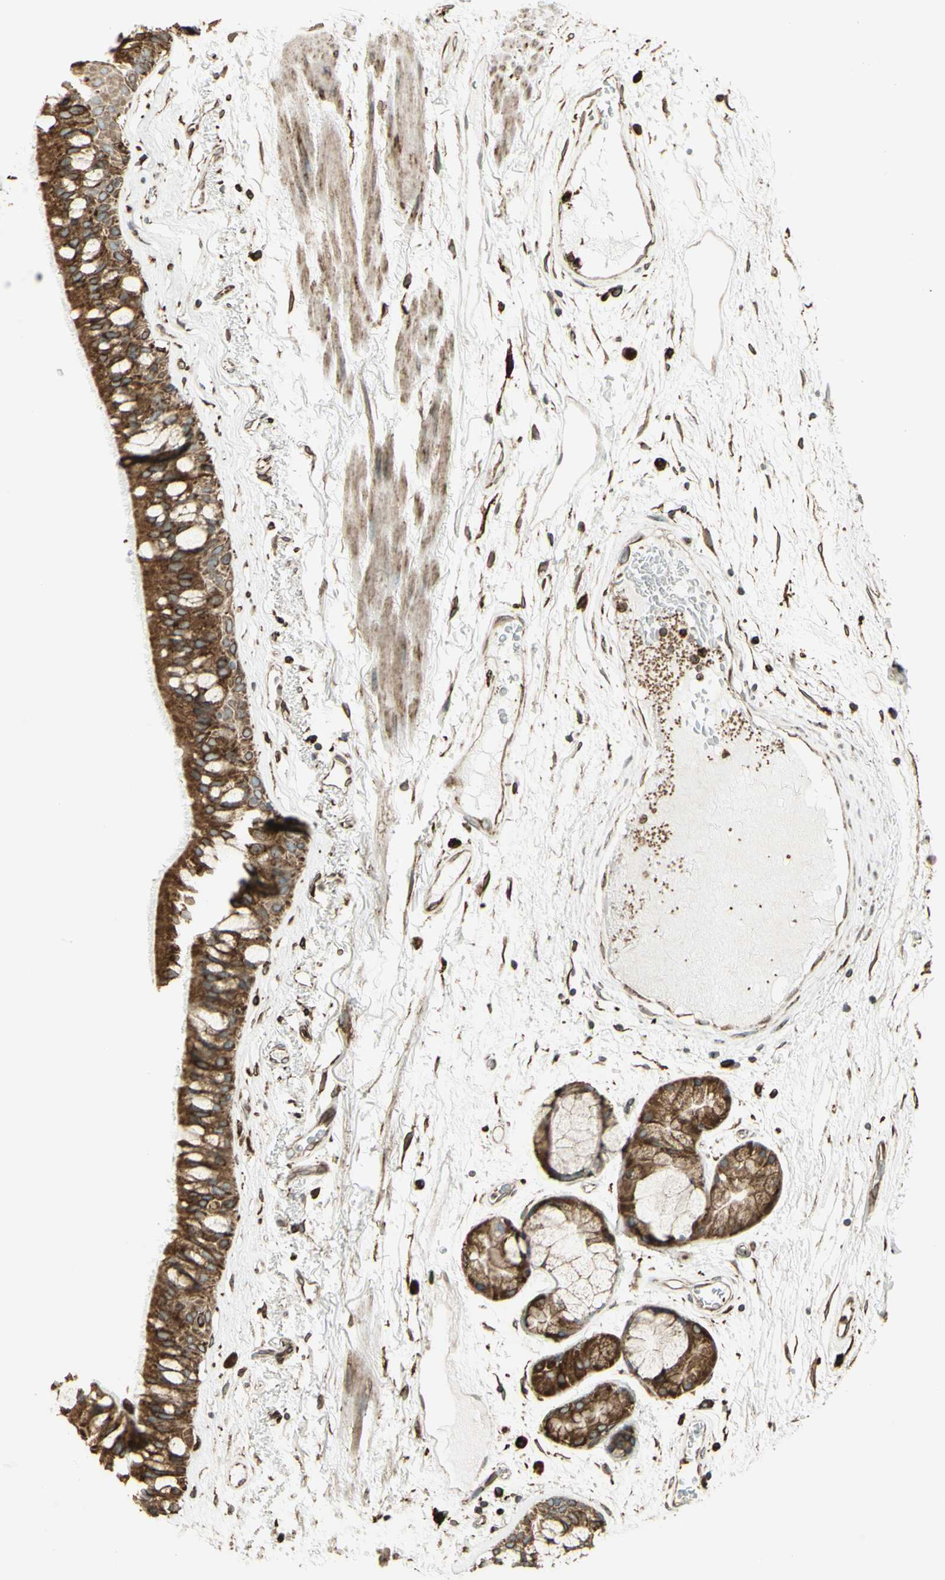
{"staining": {"intensity": "moderate", "quantity": ">75%", "location": "cytoplasmic/membranous"}, "tissue": "bronchus", "cell_type": "Respiratory epithelial cells", "image_type": "normal", "snomed": [{"axis": "morphology", "description": "Normal tissue, NOS"}, {"axis": "topography", "description": "Bronchus"}], "caption": "Immunohistochemical staining of unremarkable human bronchus displays moderate cytoplasmic/membranous protein expression in approximately >75% of respiratory epithelial cells. Ihc stains the protein in brown and the nuclei are stained blue.", "gene": "CANX", "patient": {"sex": "male", "age": 66}}